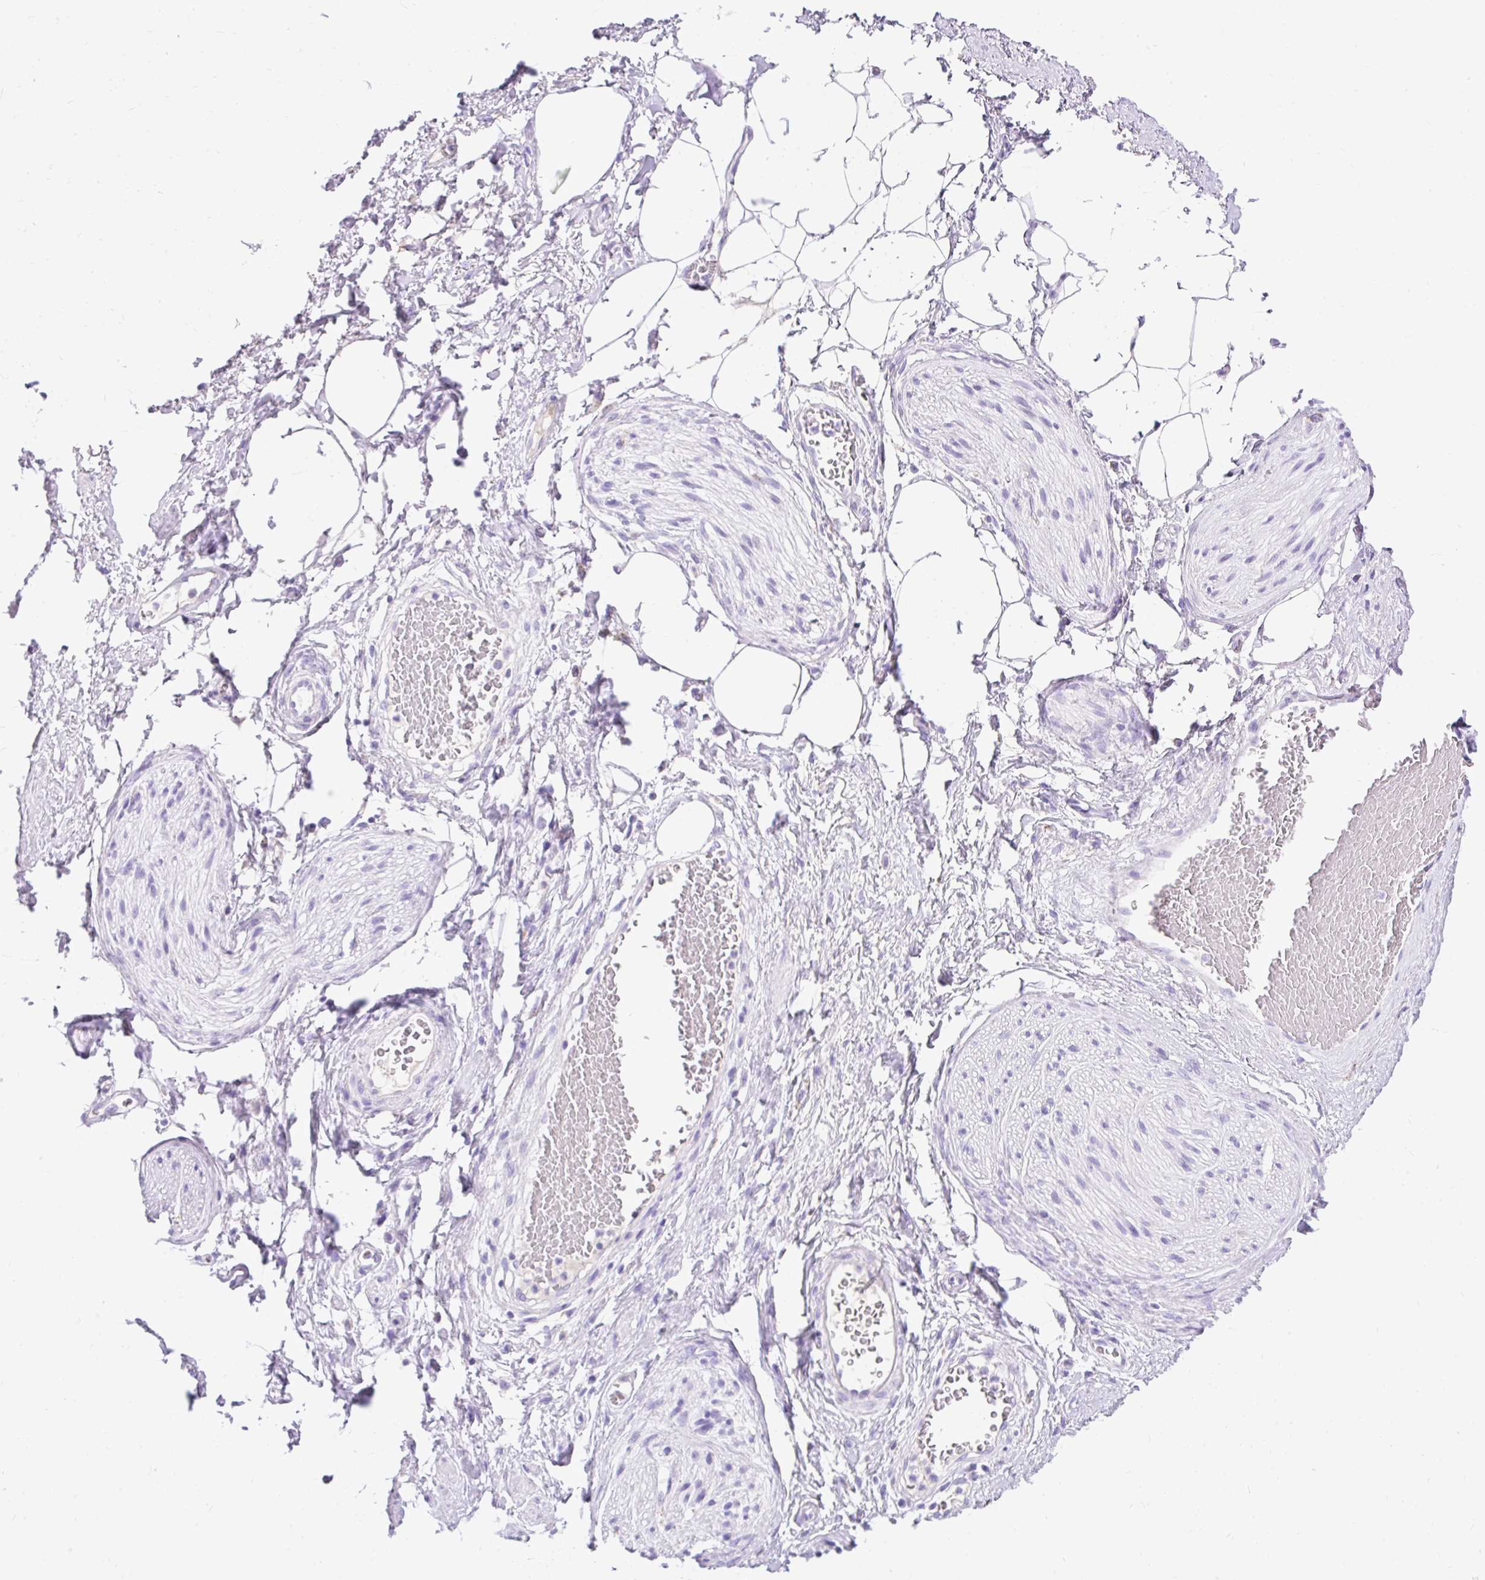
{"staining": {"intensity": "negative", "quantity": "none", "location": "none"}, "tissue": "adipose tissue", "cell_type": "Adipocytes", "image_type": "normal", "snomed": [{"axis": "morphology", "description": "Normal tissue, NOS"}, {"axis": "topography", "description": "Vagina"}, {"axis": "topography", "description": "Peripheral nerve tissue"}], "caption": "A high-resolution photomicrograph shows immunohistochemistry (IHC) staining of benign adipose tissue, which shows no significant positivity in adipocytes. The staining is performed using DAB (3,3'-diaminobenzidine) brown chromogen with nuclei counter-stained in using hematoxylin.", "gene": "HEXB", "patient": {"sex": "female", "age": 71}}